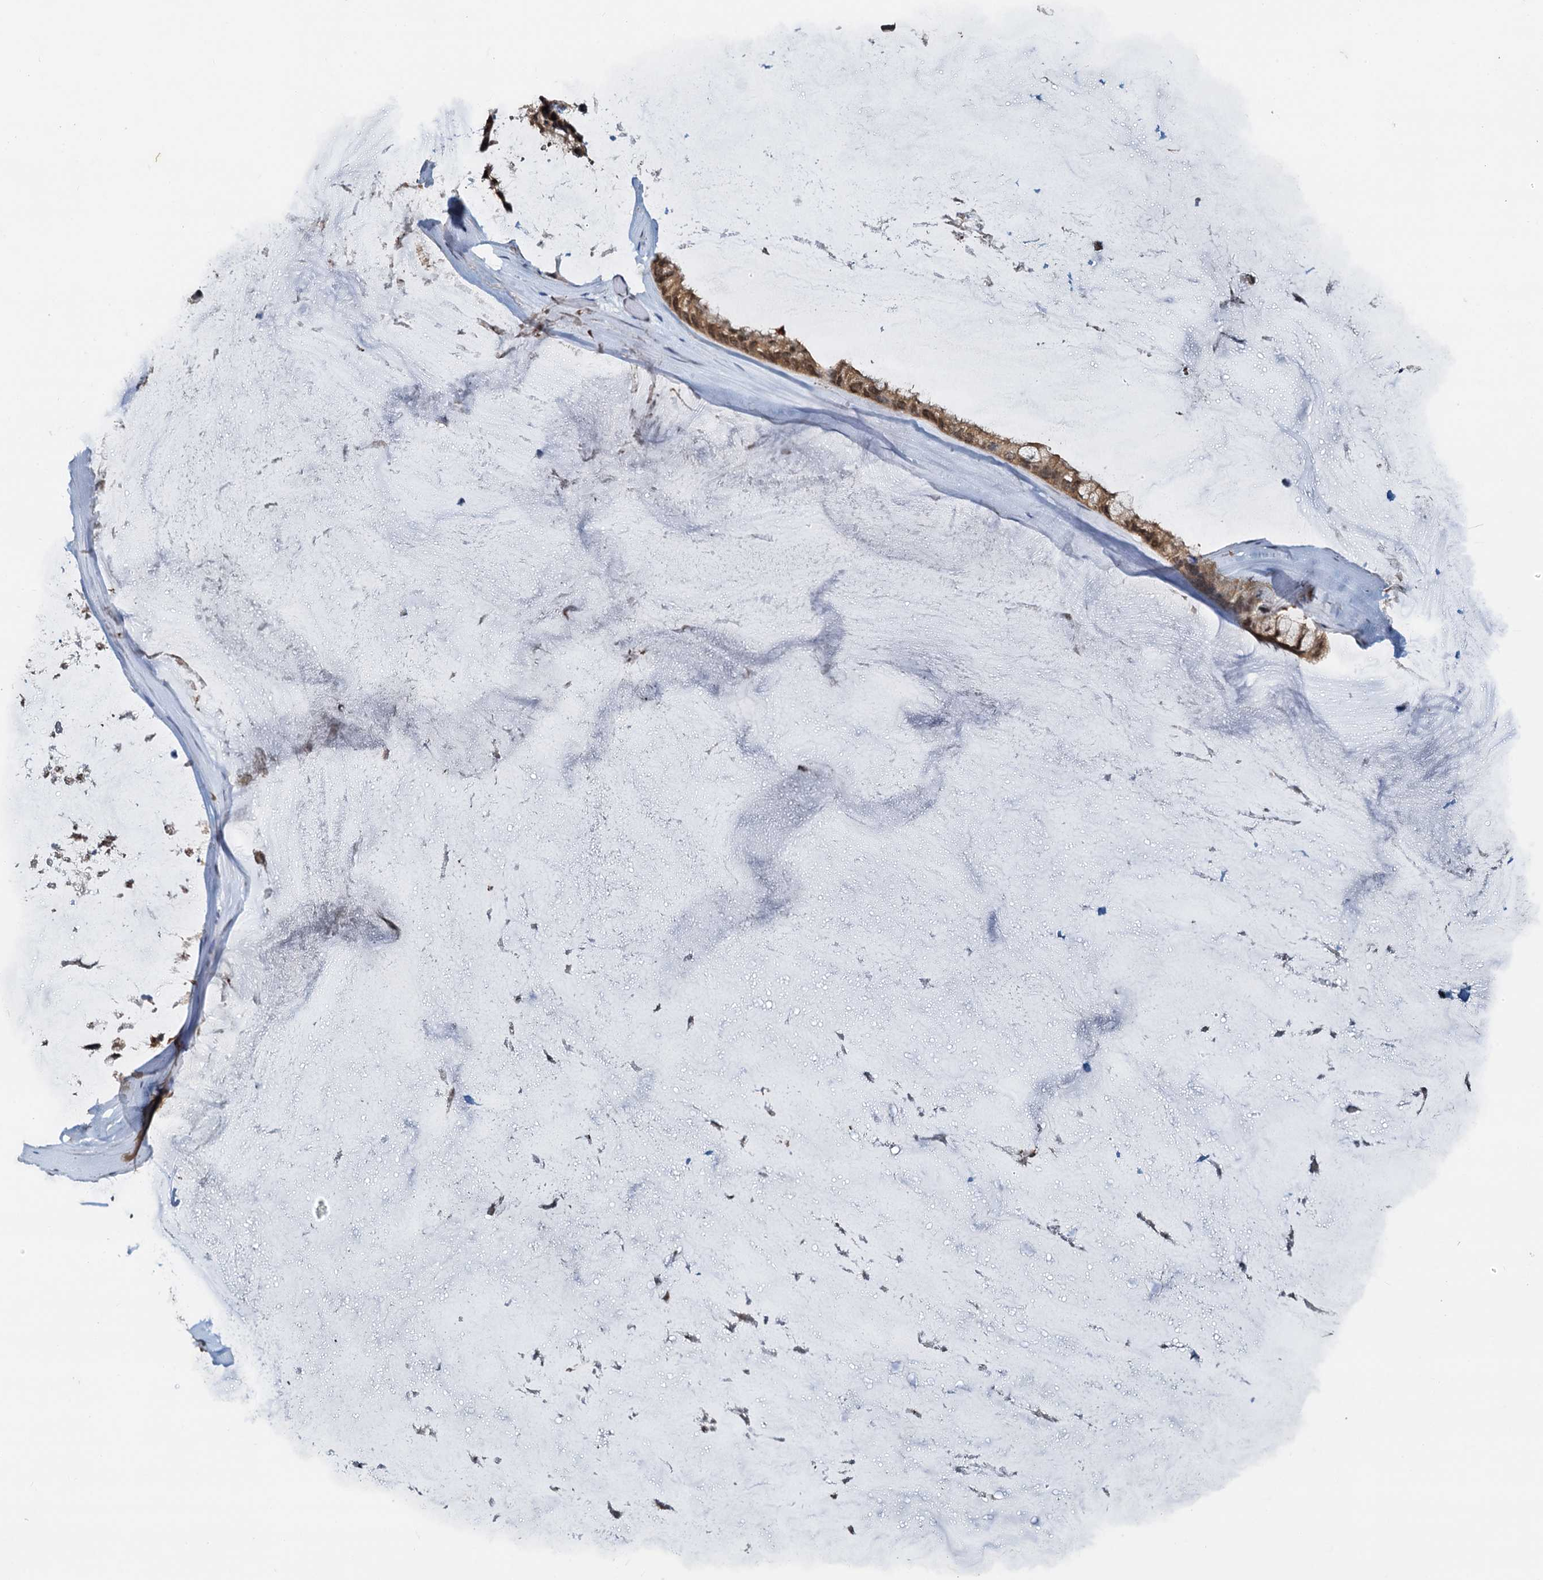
{"staining": {"intensity": "moderate", "quantity": ">75%", "location": "cytoplasmic/membranous"}, "tissue": "ovarian cancer", "cell_type": "Tumor cells", "image_type": "cancer", "snomed": [{"axis": "morphology", "description": "Cystadenocarcinoma, mucinous, NOS"}, {"axis": "topography", "description": "Ovary"}], "caption": "Moderate cytoplasmic/membranous protein positivity is appreciated in approximately >75% of tumor cells in ovarian cancer.", "gene": "PTGES3", "patient": {"sex": "female", "age": 39}}